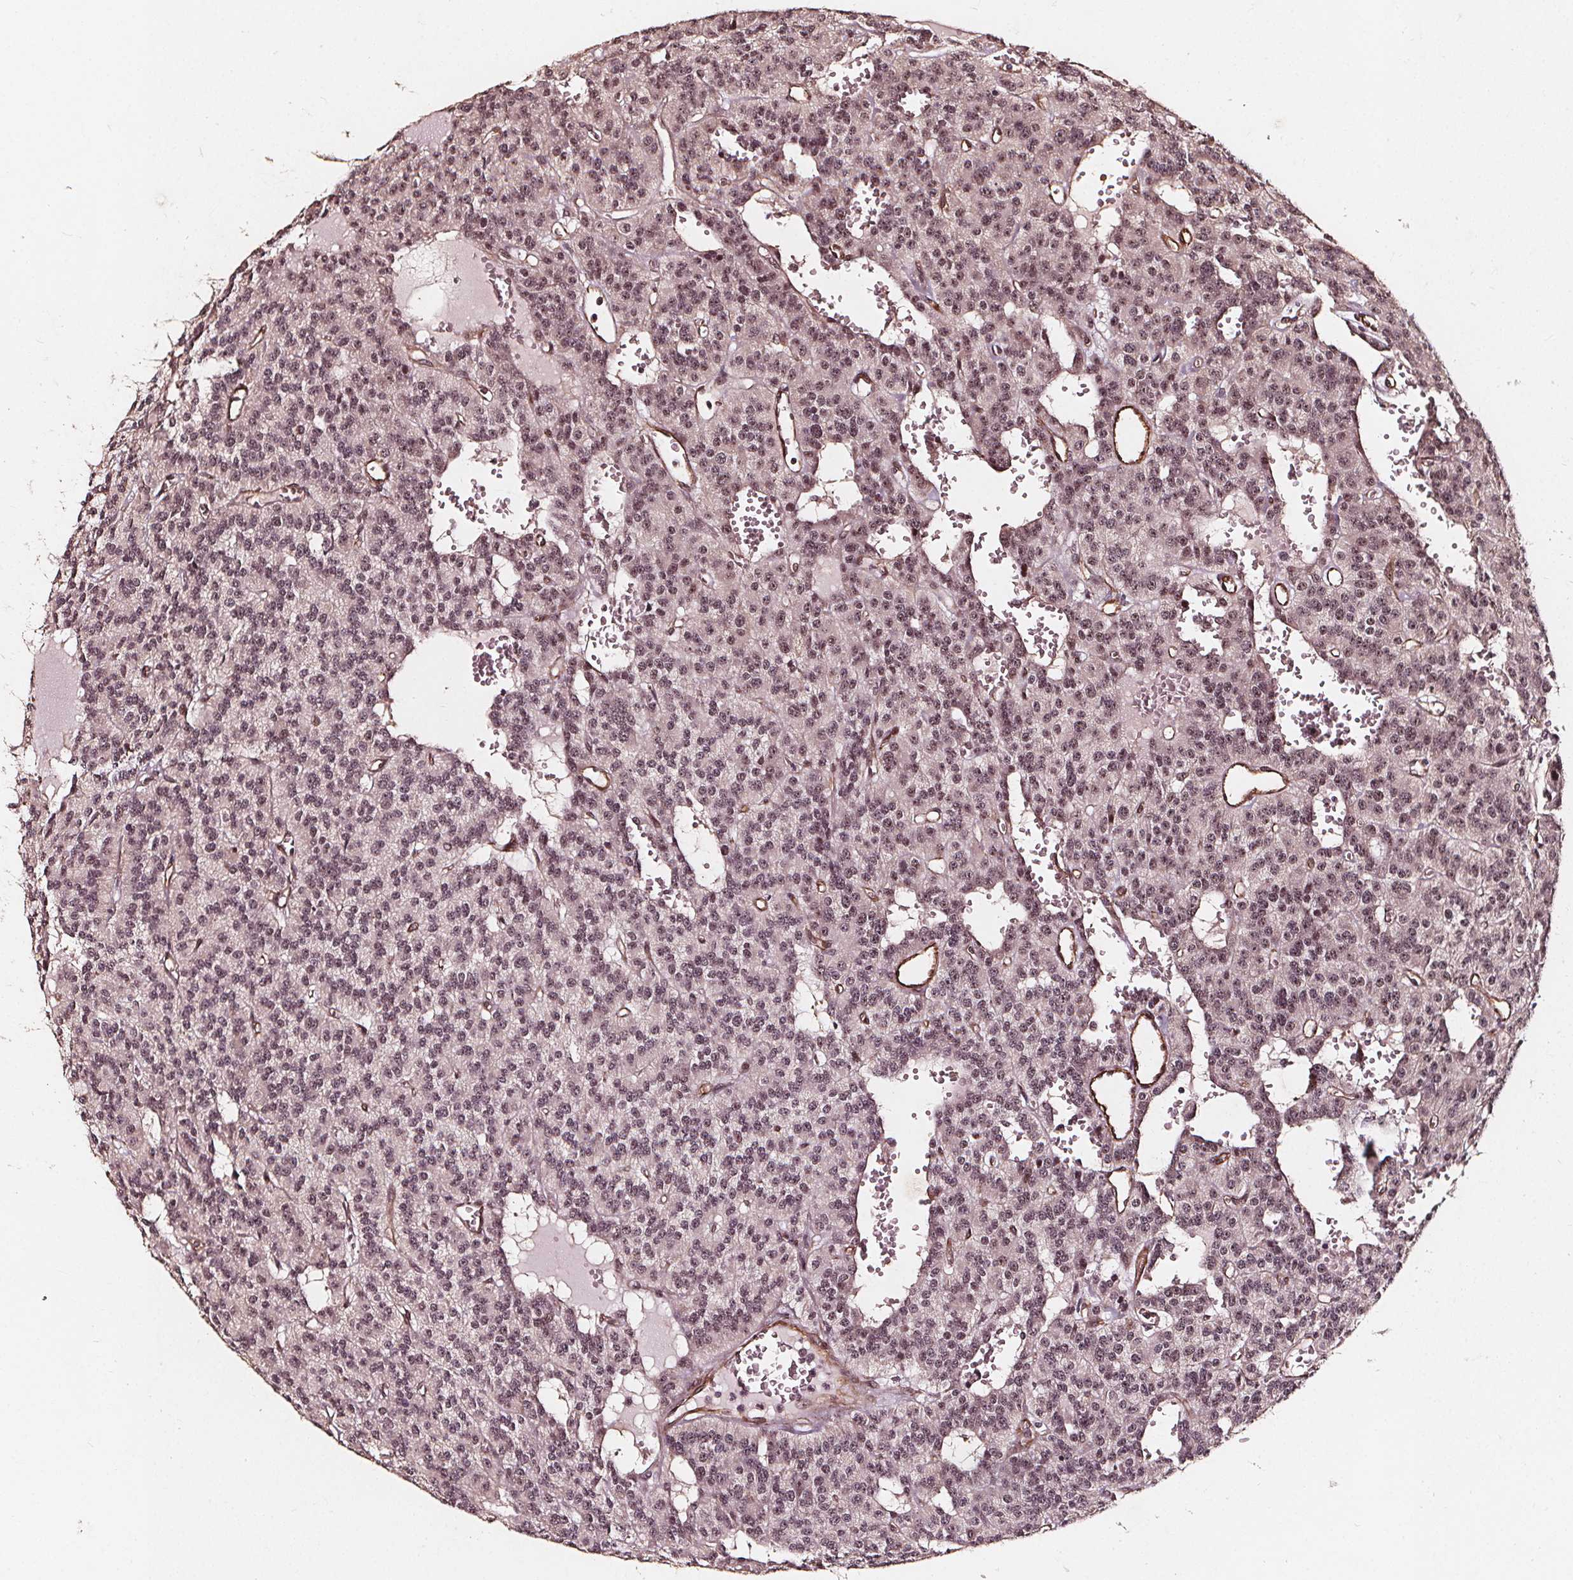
{"staining": {"intensity": "moderate", "quantity": ">75%", "location": "nuclear"}, "tissue": "carcinoid", "cell_type": "Tumor cells", "image_type": "cancer", "snomed": [{"axis": "morphology", "description": "Carcinoid, malignant, NOS"}, {"axis": "topography", "description": "Lung"}], "caption": "IHC of human carcinoid reveals medium levels of moderate nuclear expression in approximately >75% of tumor cells.", "gene": "EXOSC9", "patient": {"sex": "female", "age": 71}}